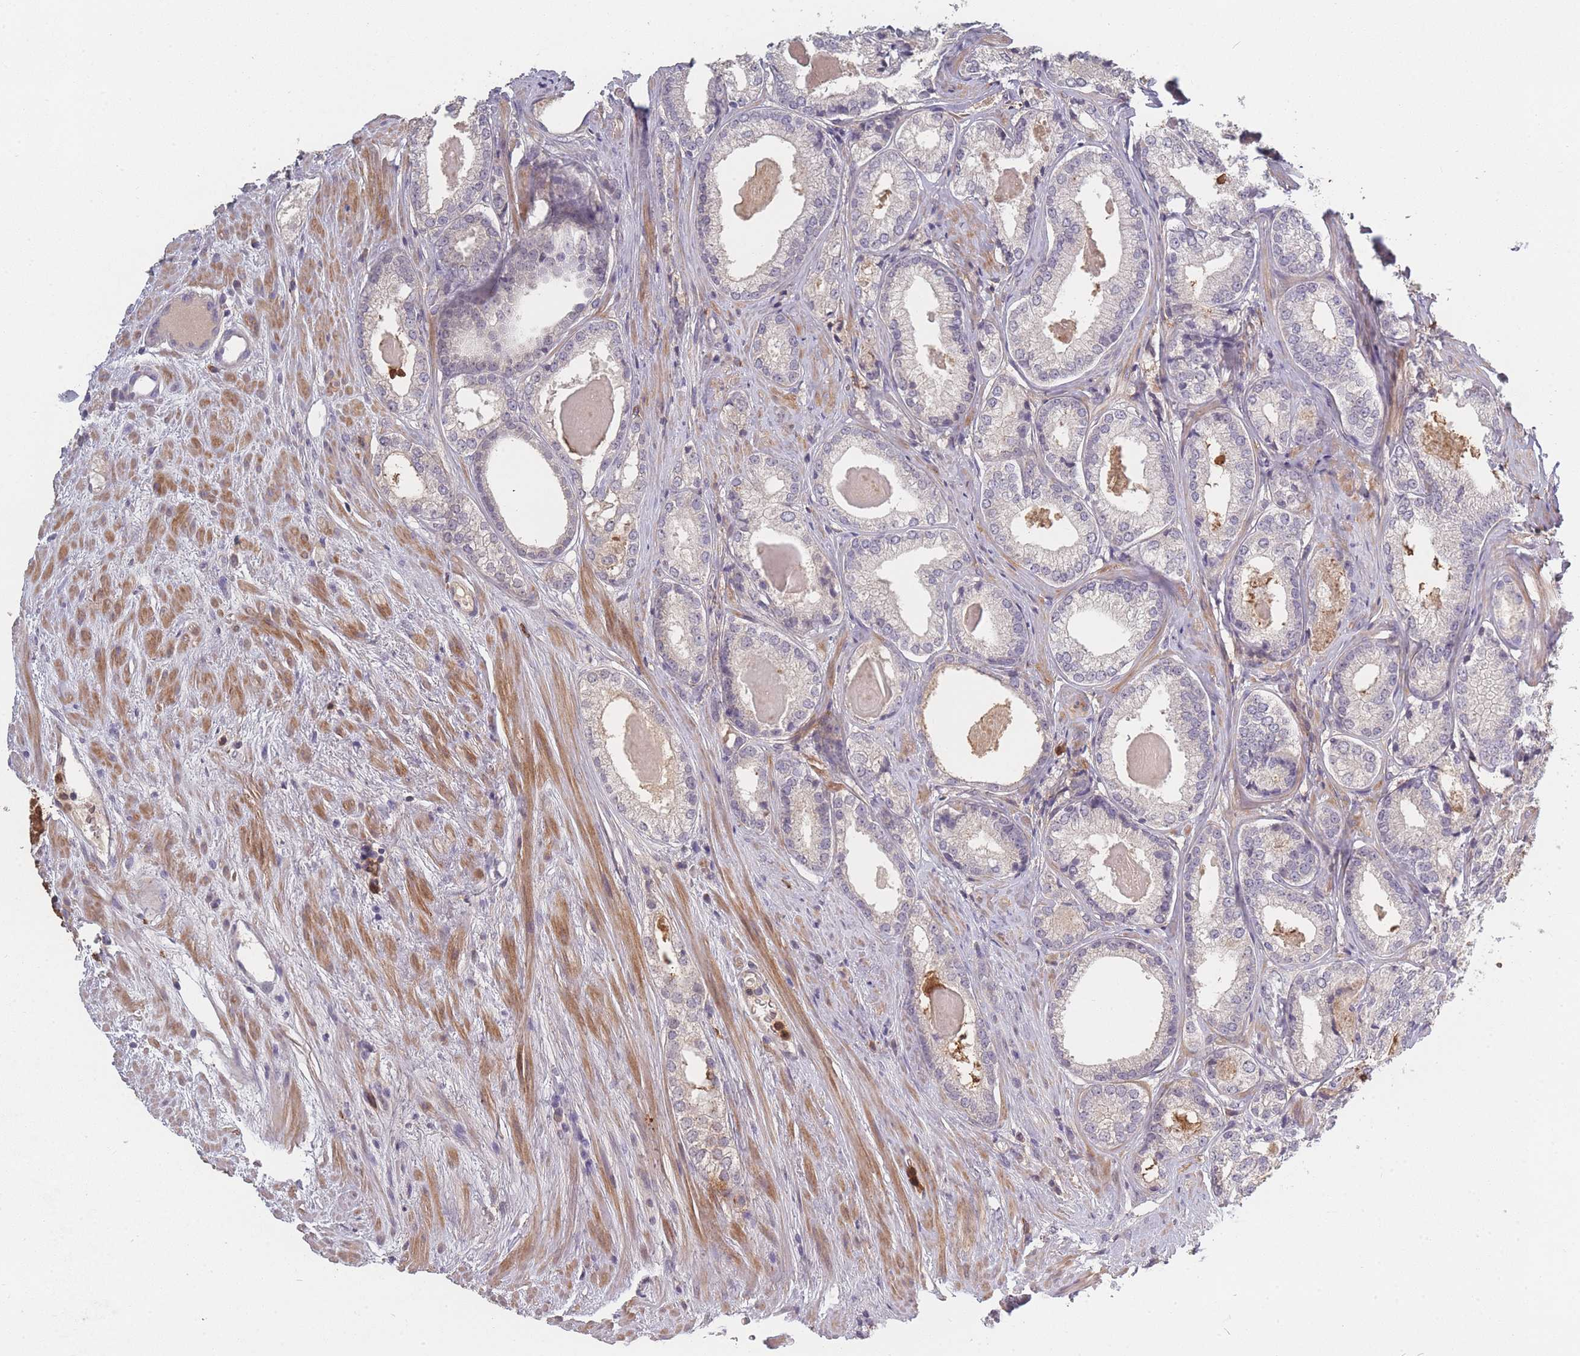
{"staining": {"intensity": "negative", "quantity": "none", "location": "none"}, "tissue": "prostate cancer", "cell_type": "Tumor cells", "image_type": "cancer", "snomed": [{"axis": "morphology", "description": "Adenocarcinoma, Low grade"}, {"axis": "topography", "description": "Prostate"}], "caption": "Tumor cells are negative for protein expression in human prostate cancer.", "gene": "BST1", "patient": {"sex": "male", "age": 68}}